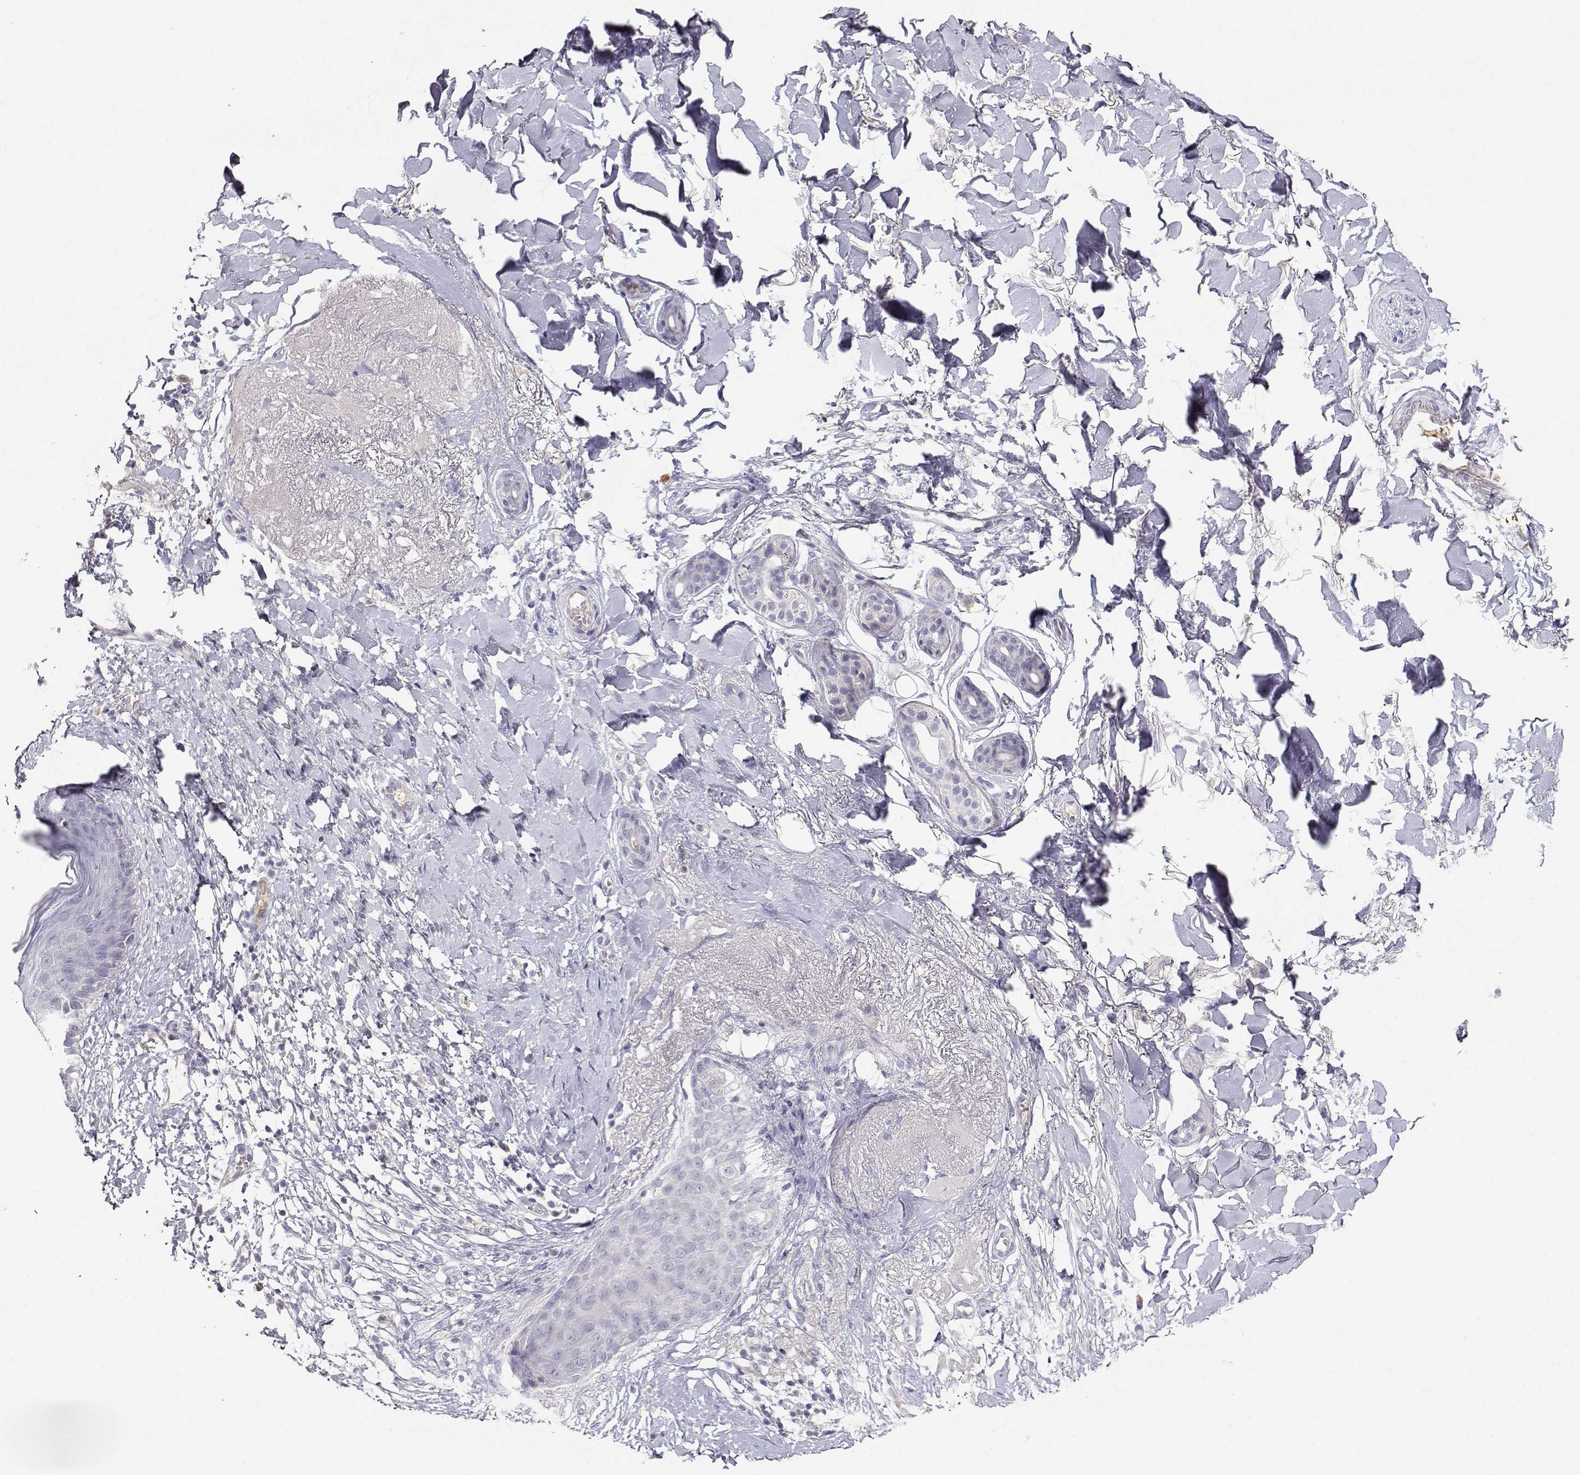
{"staining": {"intensity": "negative", "quantity": "none", "location": "none"}, "tissue": "skin cancer", "cell_type": "Tumor cells", "image_type": "cancer", "snomed": [{"axis": "morphology", "description": "Normal tissue, NOS"}, {"axis": "morphology", "description": "Basal cell carcinoma"}, {"axis": "topography", "description": "Skin"}], "caption": "Immunohistochemistry (IHC) micrograph of skin cancer stained for a protein (brown), which demonstrates no positivity in tumor cells.", "gene": "CDHR1", "patient": {"sex": "male", "age": 84}}